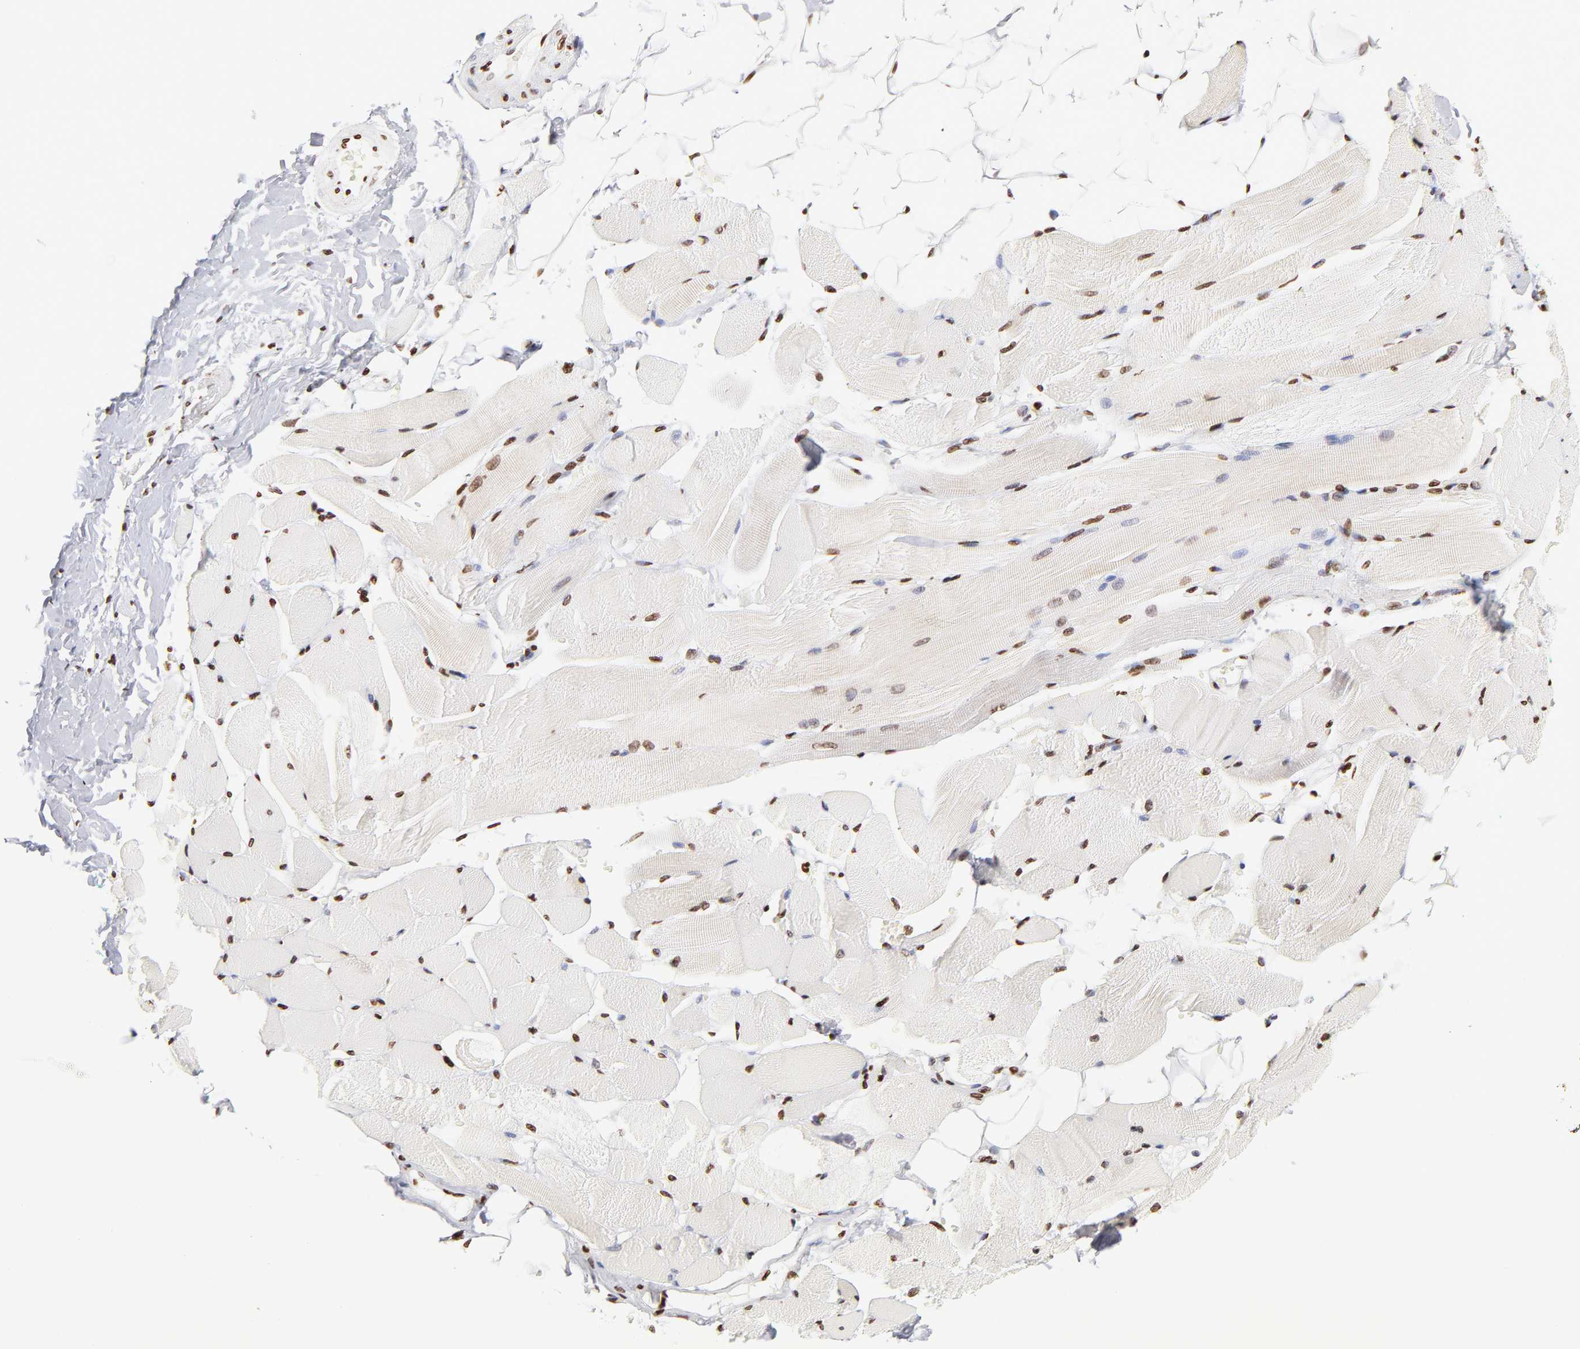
{"staining": {"intensity": "strong", "quantity": ">75%", "location": "nuclear"}, "tissue": "skeletal muscle", "cell_type": "Myocytes", "image_type": "normal", "snomed": [{"axis": "morphology", "description": "Normal tissue, NOS"}, {"axis": "topography", "description": "Skeletal muscle"}, {"axis": "topography", "description": "Peripheral nerve tissue"}], "caption": "Immunohistochemical staining of normal human skeletal muscle displays strong nuclear protein expression in approximately >75% of myocytes. Nuclei are stained in blue.", "gene": "RTL4", "patient": {"sex": "female", "age": 84}}